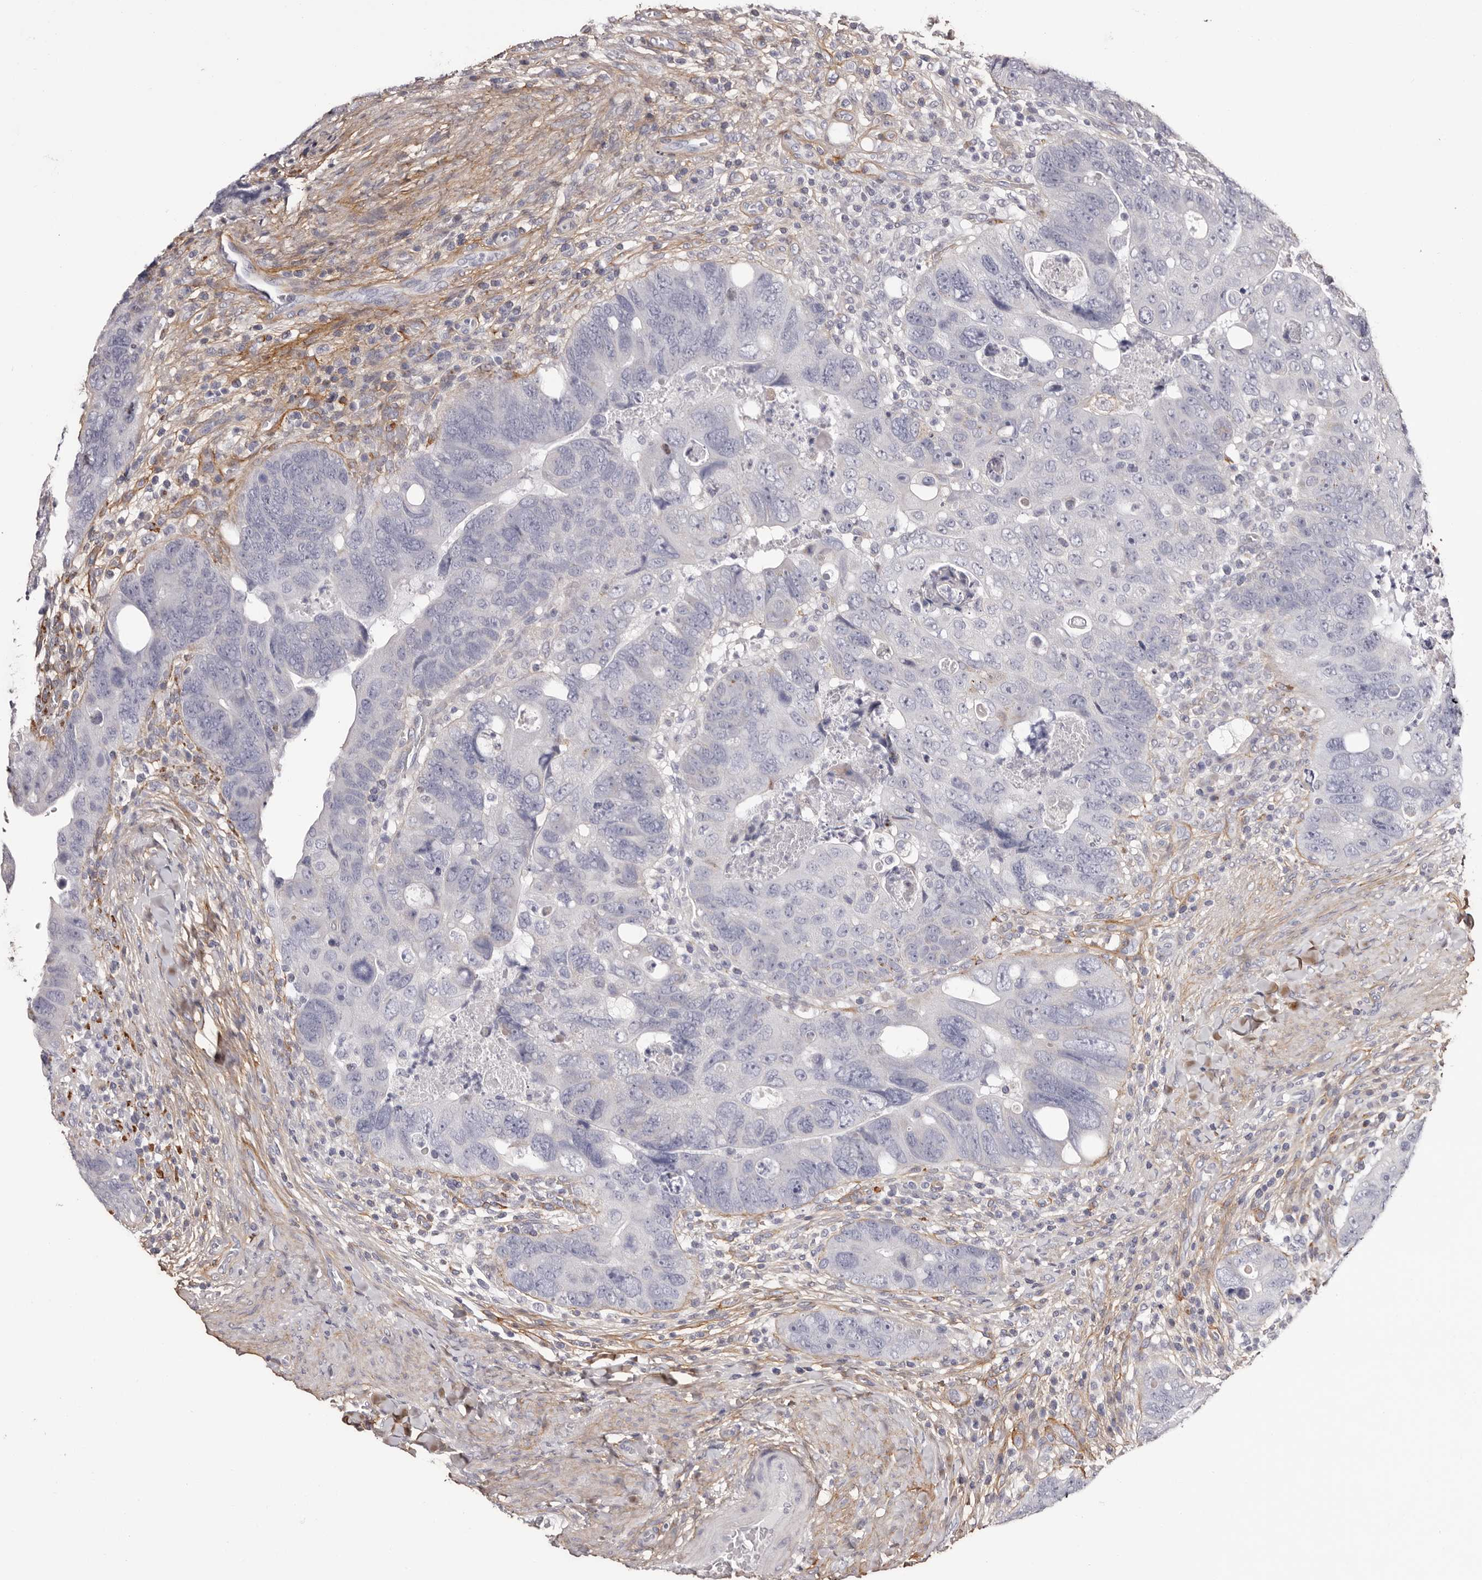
{"staining": {"intensity": "negative", "quantity": "none", "location": "none"}, "tissue": "colorectal cancer", "cell_type": "Tumor cells", "image_type": "cancer", "snomed": [{"axis": "morphology", "description": "Adenocarcinoma, NOS"}, {"axis": "topography", "description": "Rectum"}], "caption": "Tumor cells are negative for brown protein staining in adenocarcinoma (colorectal).", "gene": "COL6A1", "patient": {"sex": "male", "age": 59}}